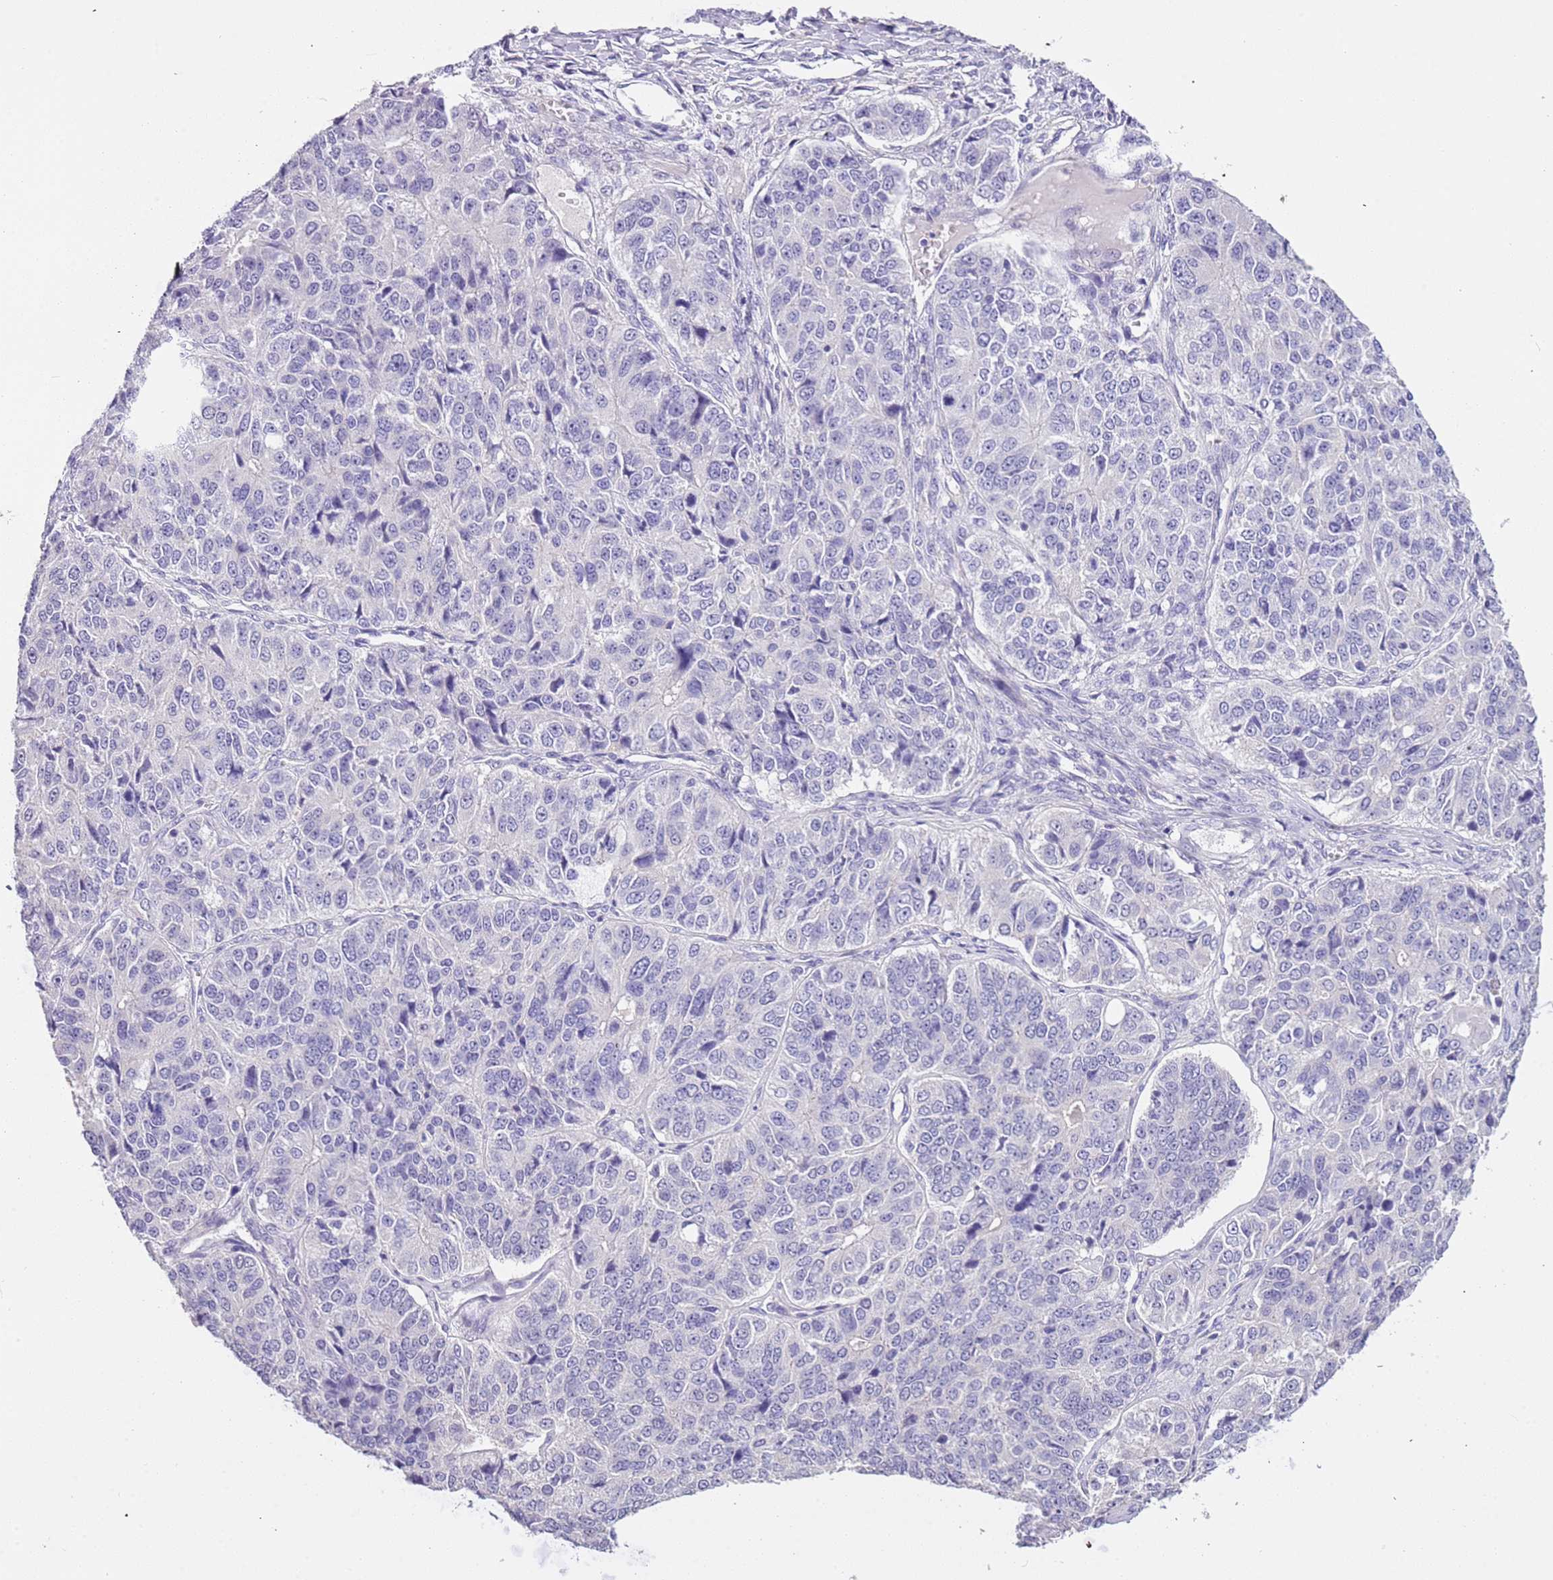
{"staining": {"intensity": "negative", "quantity": "none", "location": "none"}, "tissue": "ovarian cancer", "cell_type": "Tumor cells", "image_type": "cancer", "snomed": [{"axis": "morphology", "description": "Carcinoma, endometroid"}, {"axis": "topography", "description": "Ovary"}], "caption": "This is an IHC histopathology image of human ovarian endometroid carcinoma. There is no expression in tumor cells.", "gene": "PCGF2", "patient": {"sex": "female", "age": 51}}